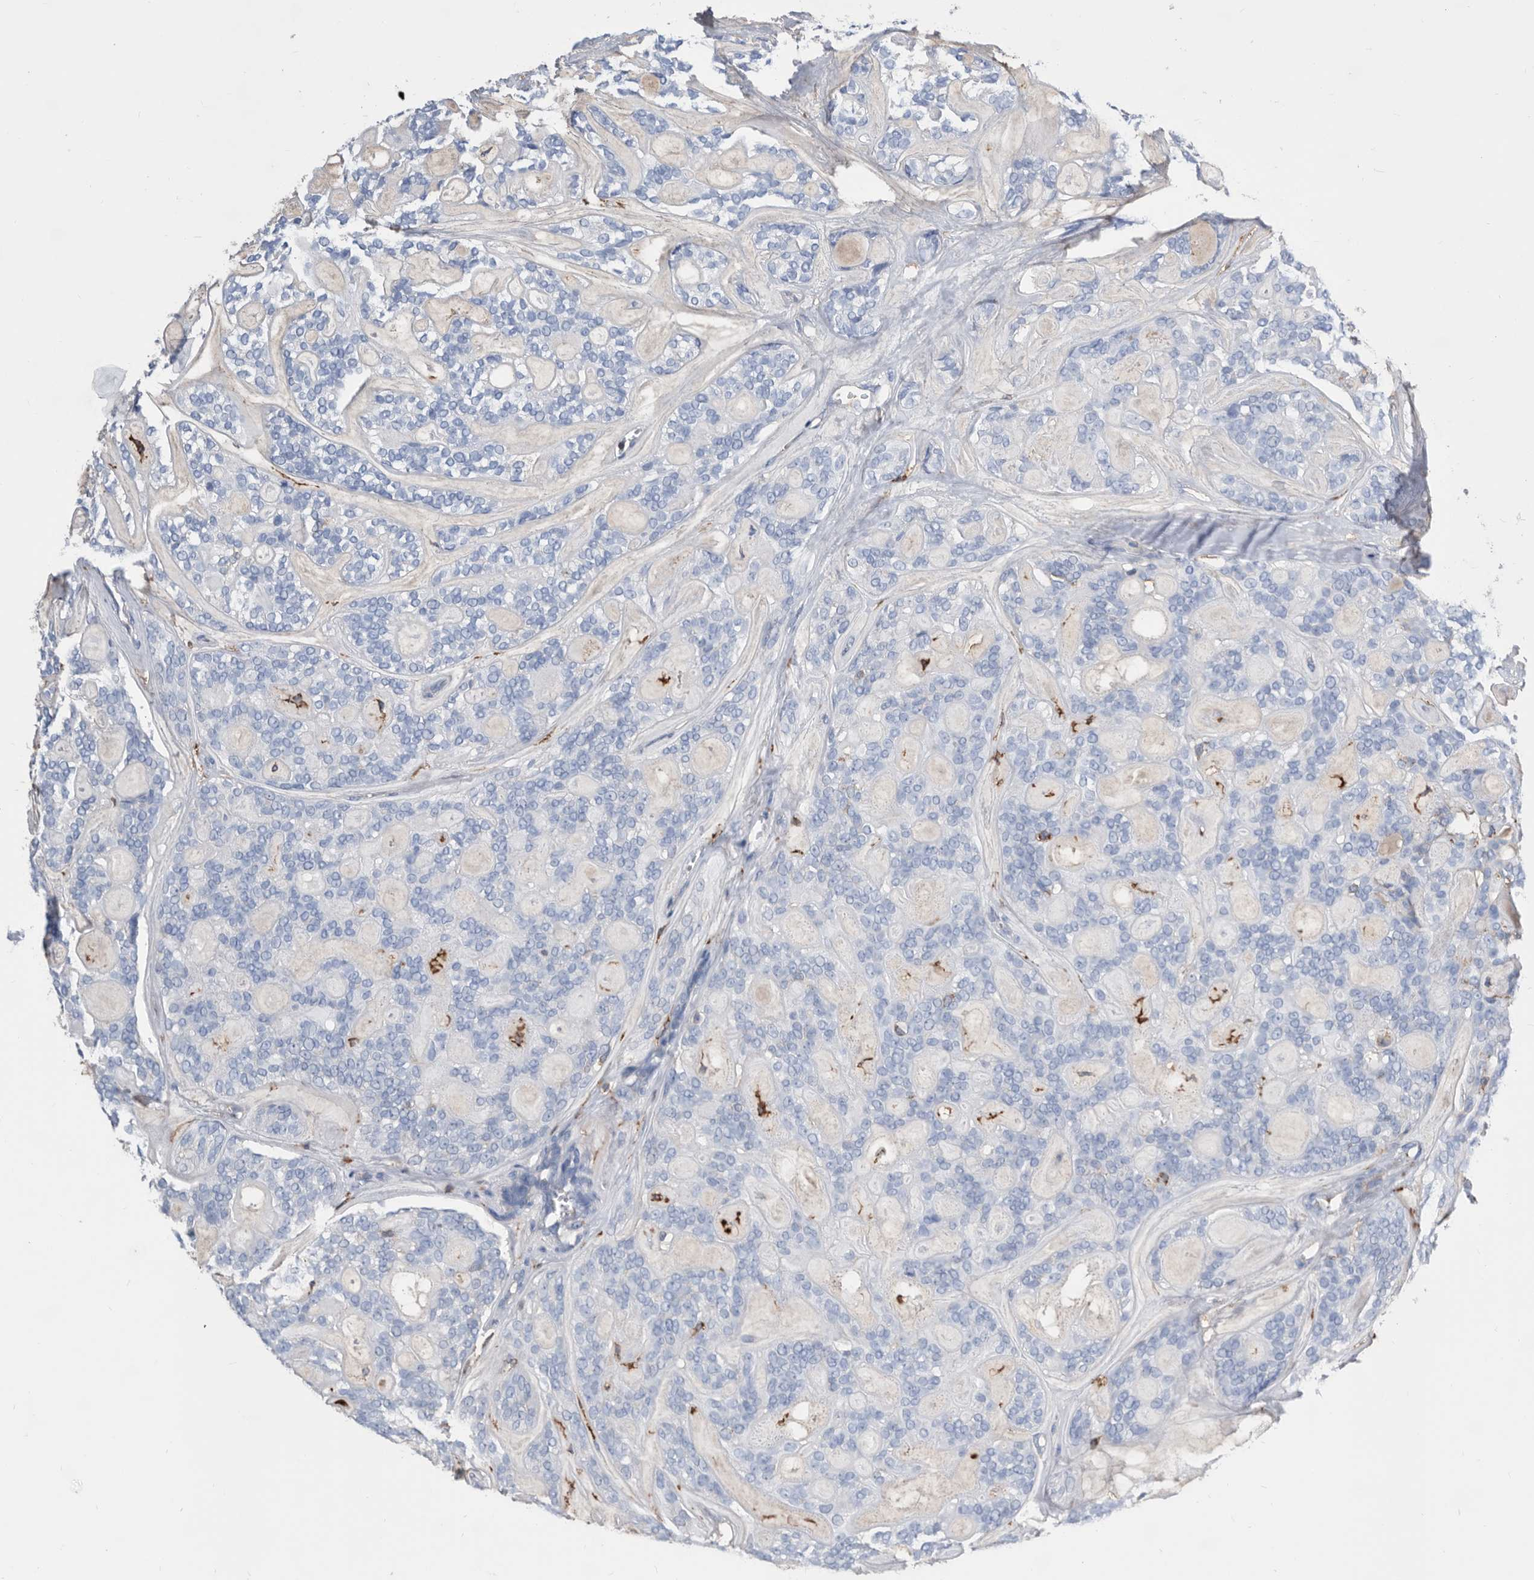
{"staining": {"intensity": "negative", "quantity": "none", "location": "none"}, "tissue": "head and neck cancer", "cell_type": "Tumor cells", "image_type": "cancer", "snomed": [{"axis": "morphology", "description": "Adenocarcinoma, NOS"}, {"axis": "topography", "description": "Head-Neck"}], "caption": "Immunohistochemistry image of neoplastic tissue: adenocarcinoma (head and neck) stained with DAB (3,3'-diaminobenzidine) displays no significant protein staining in tumor cells.", "gene": "MS4A4A", "patient": {"sex": "male", "age": 66}}